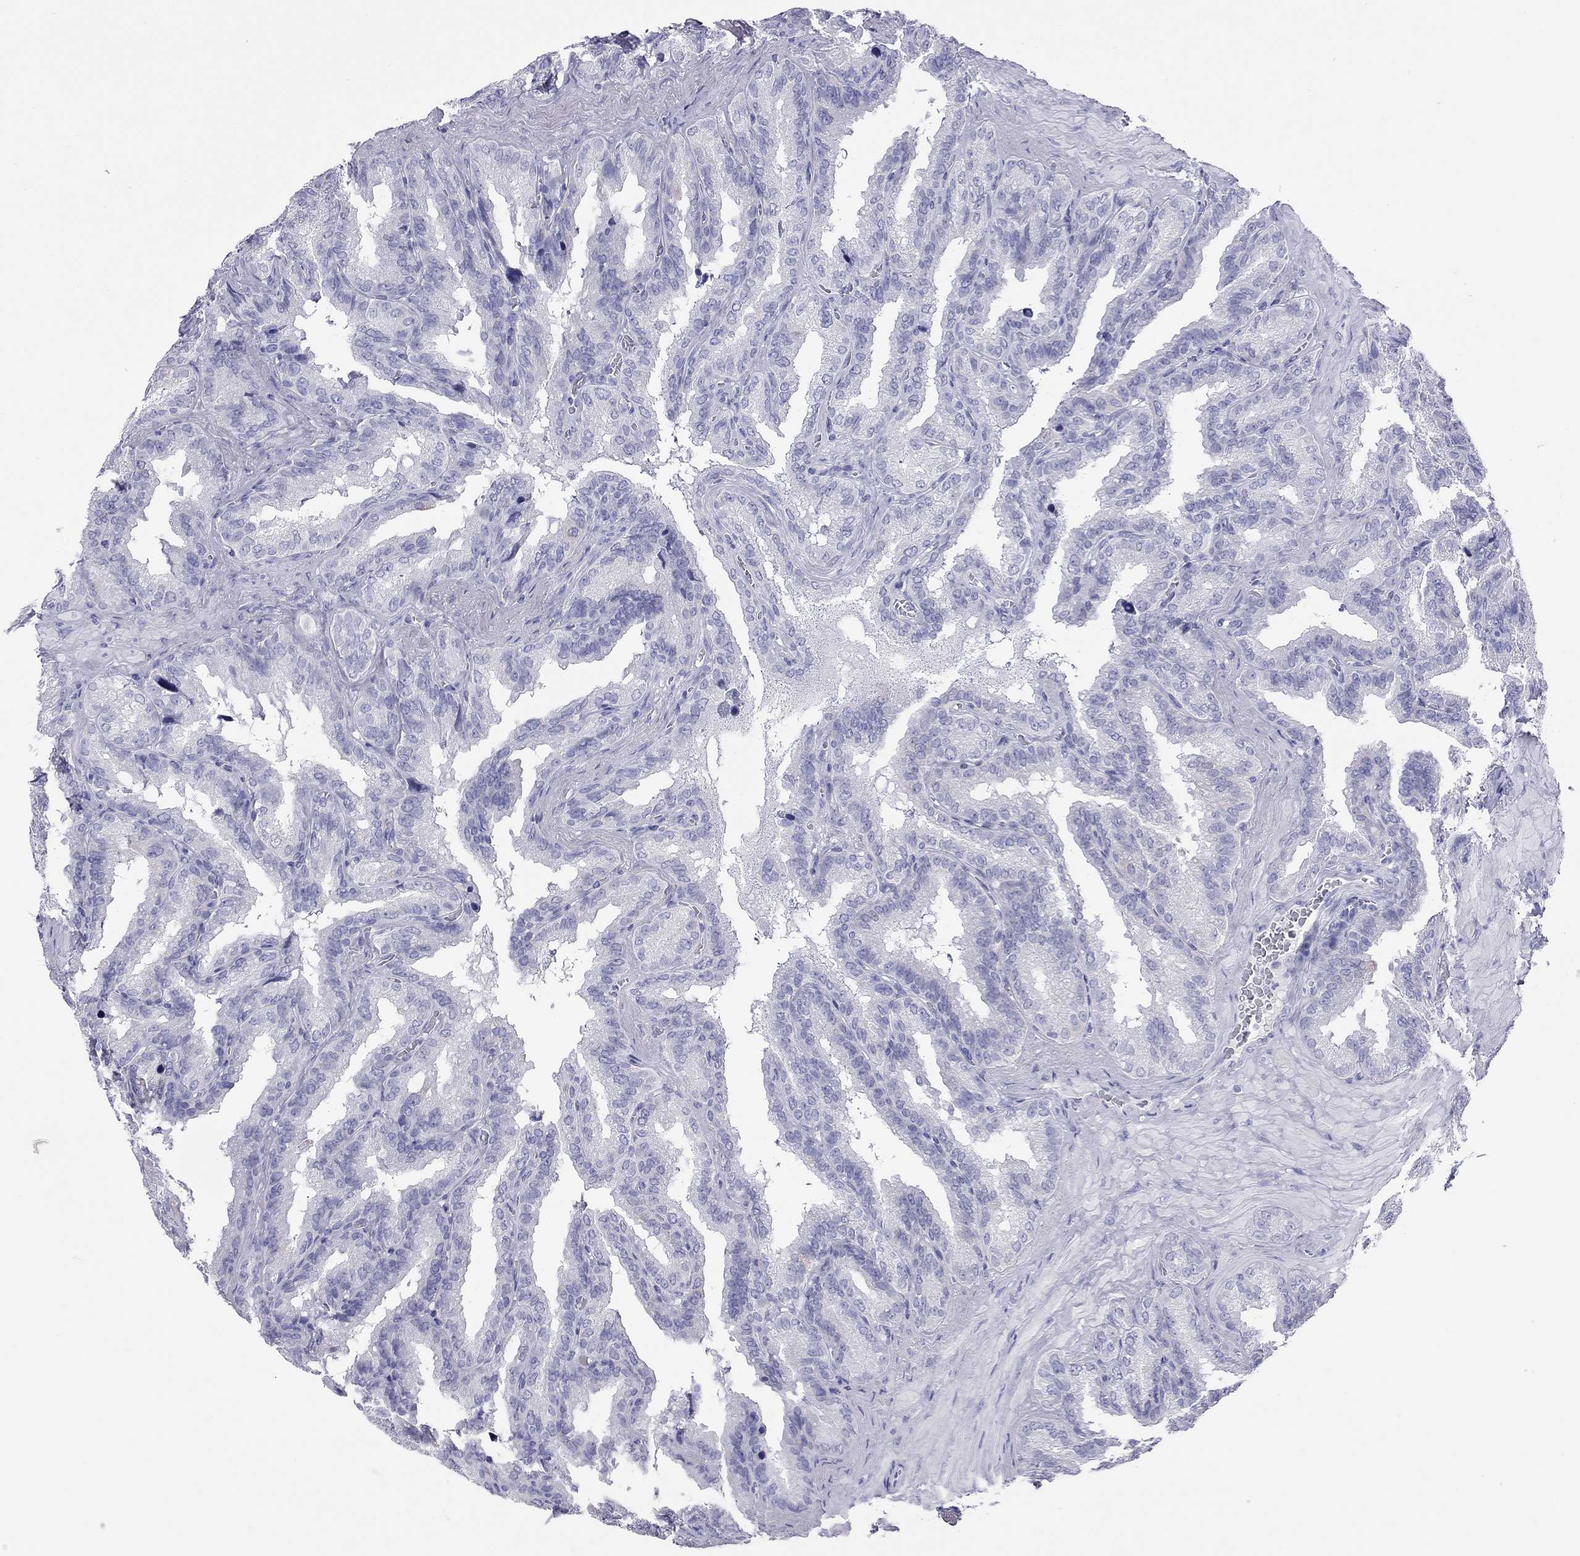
{"staining": {"intensity": "negative", "quantity": "none", "location": "none"}, "tissue": "seminal vesicle", "cell_type": "Glandular cells", "image_type": "normal", "snomed": [{"axis": "morphology", "description": "Normal tissue, NOS"}, {"axis": "topography", "description": "Seminal veicle"}], "caption": "The photomicrograph demonstrates no staining of glandular cells in unremarkable seminal vesicle.", "gene": "DPY19L2", "patient": {"sex": "male", "age": 37}}